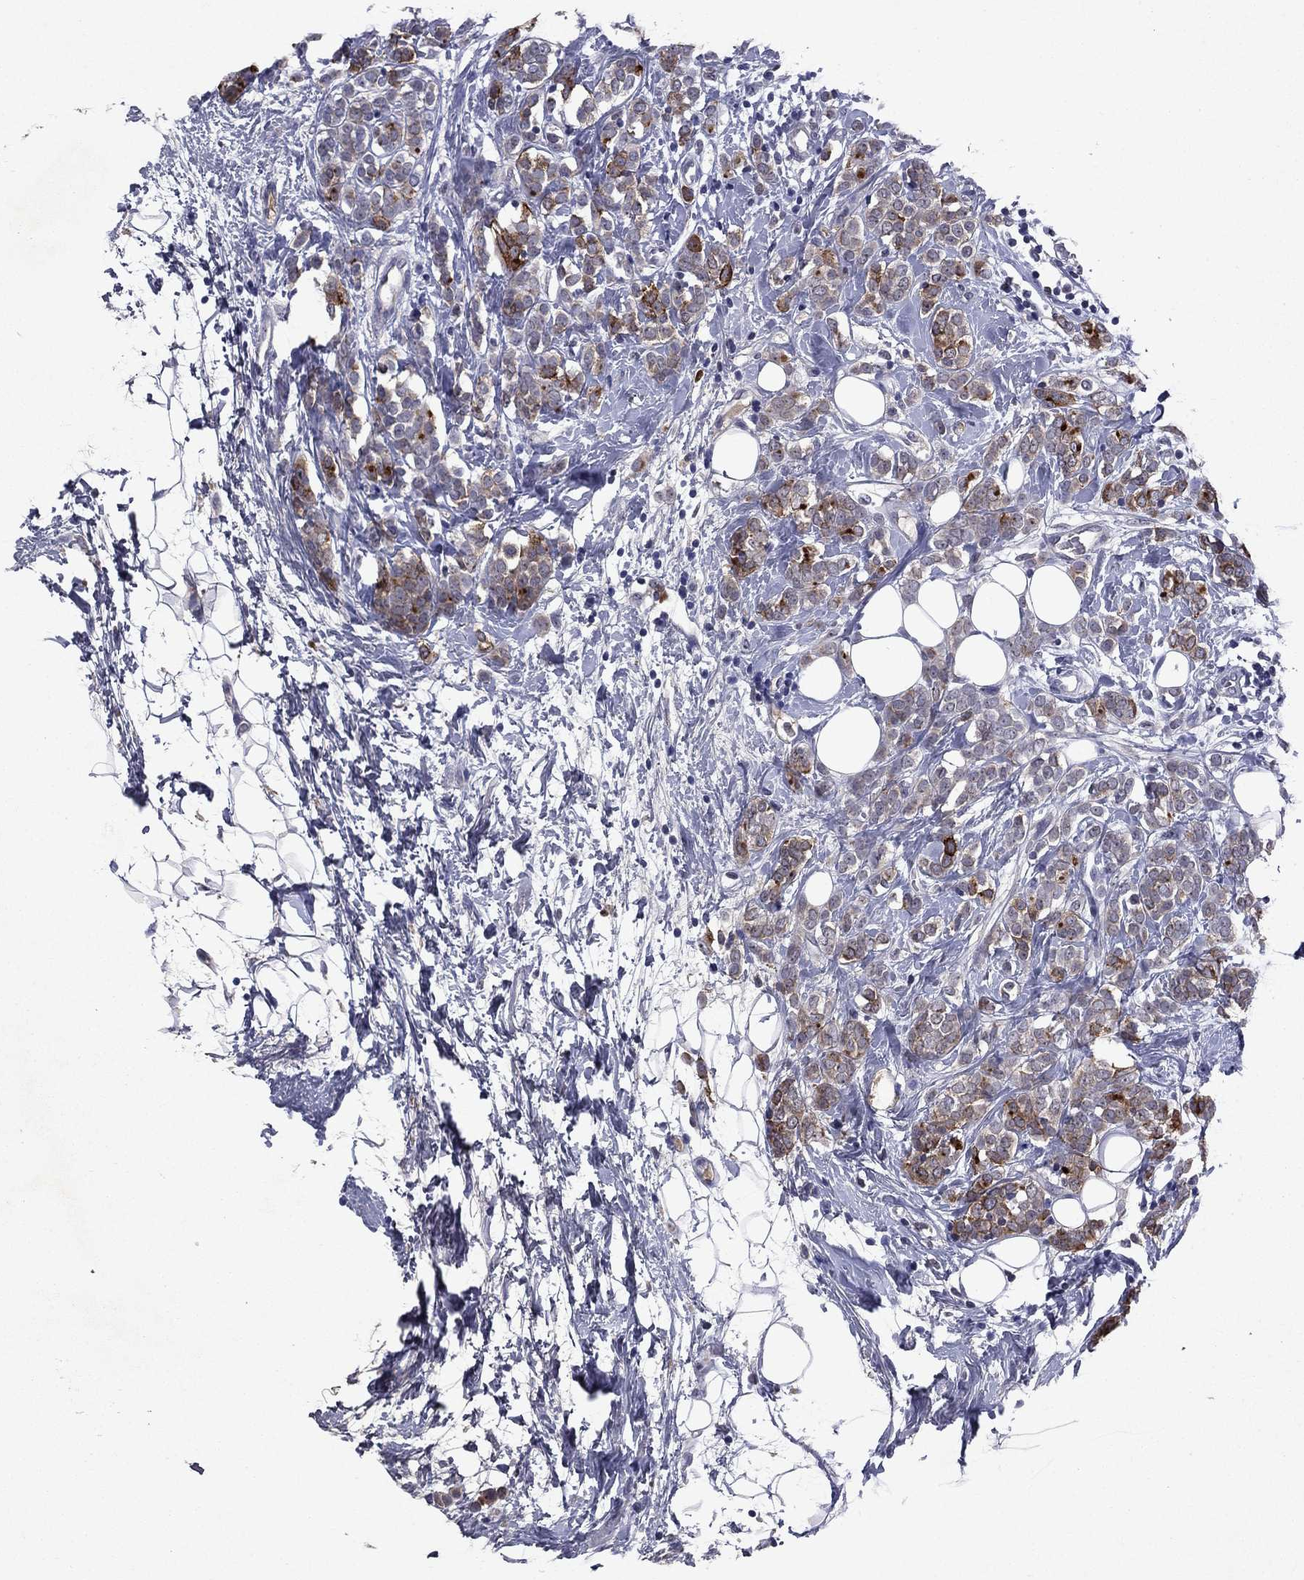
{"staining": {"intensity": "moderate", "quantity": "<25%", "location": "cytoplasmic/membranous"}, "tissue": "breast cancer", "cell_type": "Tumor cells", "image_type": "cancer", "snomed": [{"axis": "morphology", "description": "Lobular carcinoma"}, {"axis": "topography", "description": "Breast"}], "caption": "This image exhibits immunohistochemistry (IHC) staining of lobular carcinoma (breast), with low moderate cytoplasmic/membranous expression in about <25% of tumor cells.", "gene": "ECM1", "patient": {"sex": "female", "age": 49}}